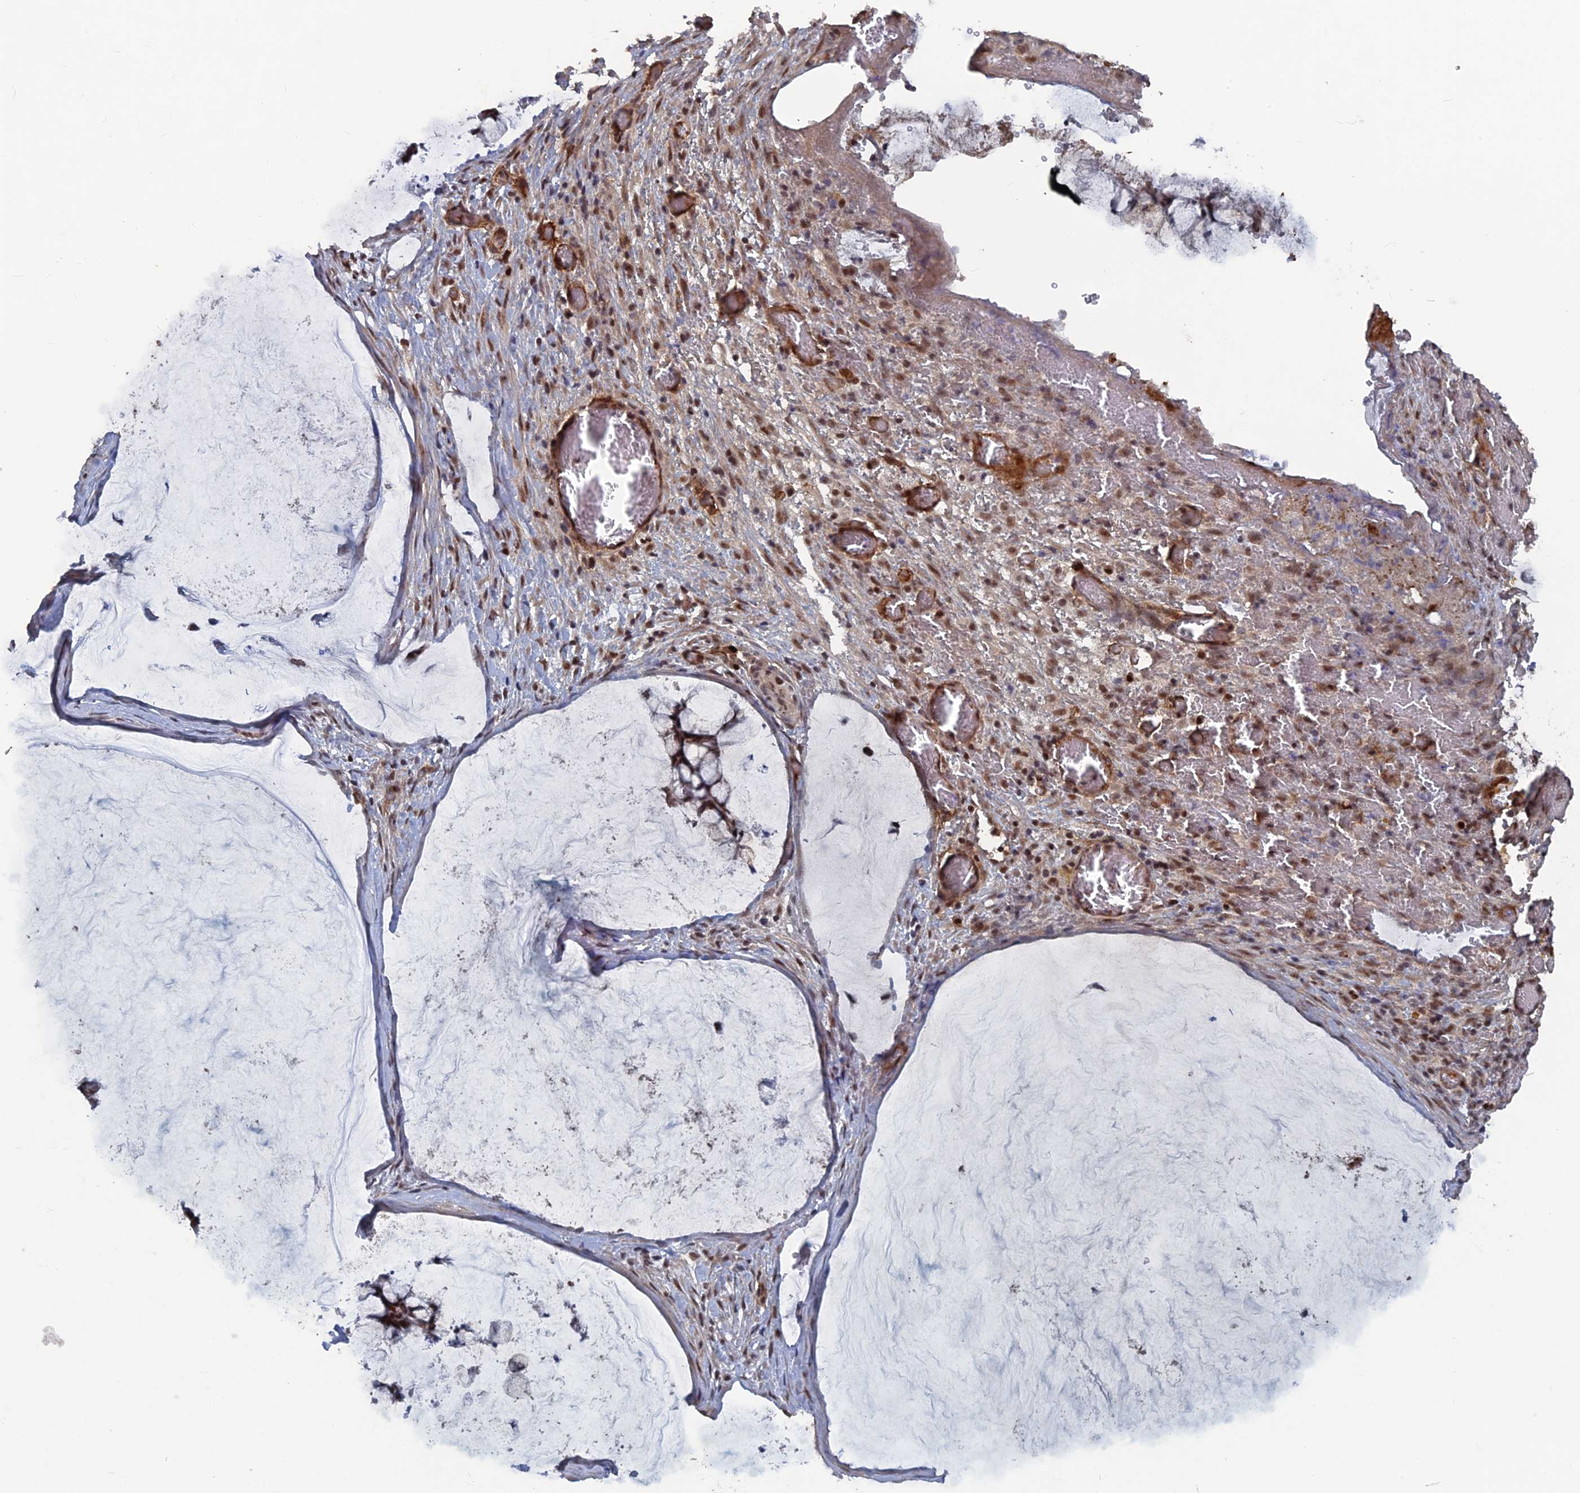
{"staining": {"intensity": "moderate", "quantity": ">75%", "location": "nuclear"}, "tissue": "ovarian cancer", "cell_type": "Tumor cells", "image_type": "cancer", "snomed": [{"axis": "morphology", "description": "Cystadenocarcinoma, mucinous, NOS"}, {"axis": "topography", "description": "Ovary"}], "caption": "Immunohistochemistry histopathology image of neoplastic tissue: human mucinous cystadenocarcinoma (ovarian) stained using immunohistochemistry demonstrates medium levels of moderate protein expression localized specifically in the nuclear of tumor cells, appearing as a nuclear brown color.", "gene": "SH3D21", "patient": {"sex": "female", "age": 42}}